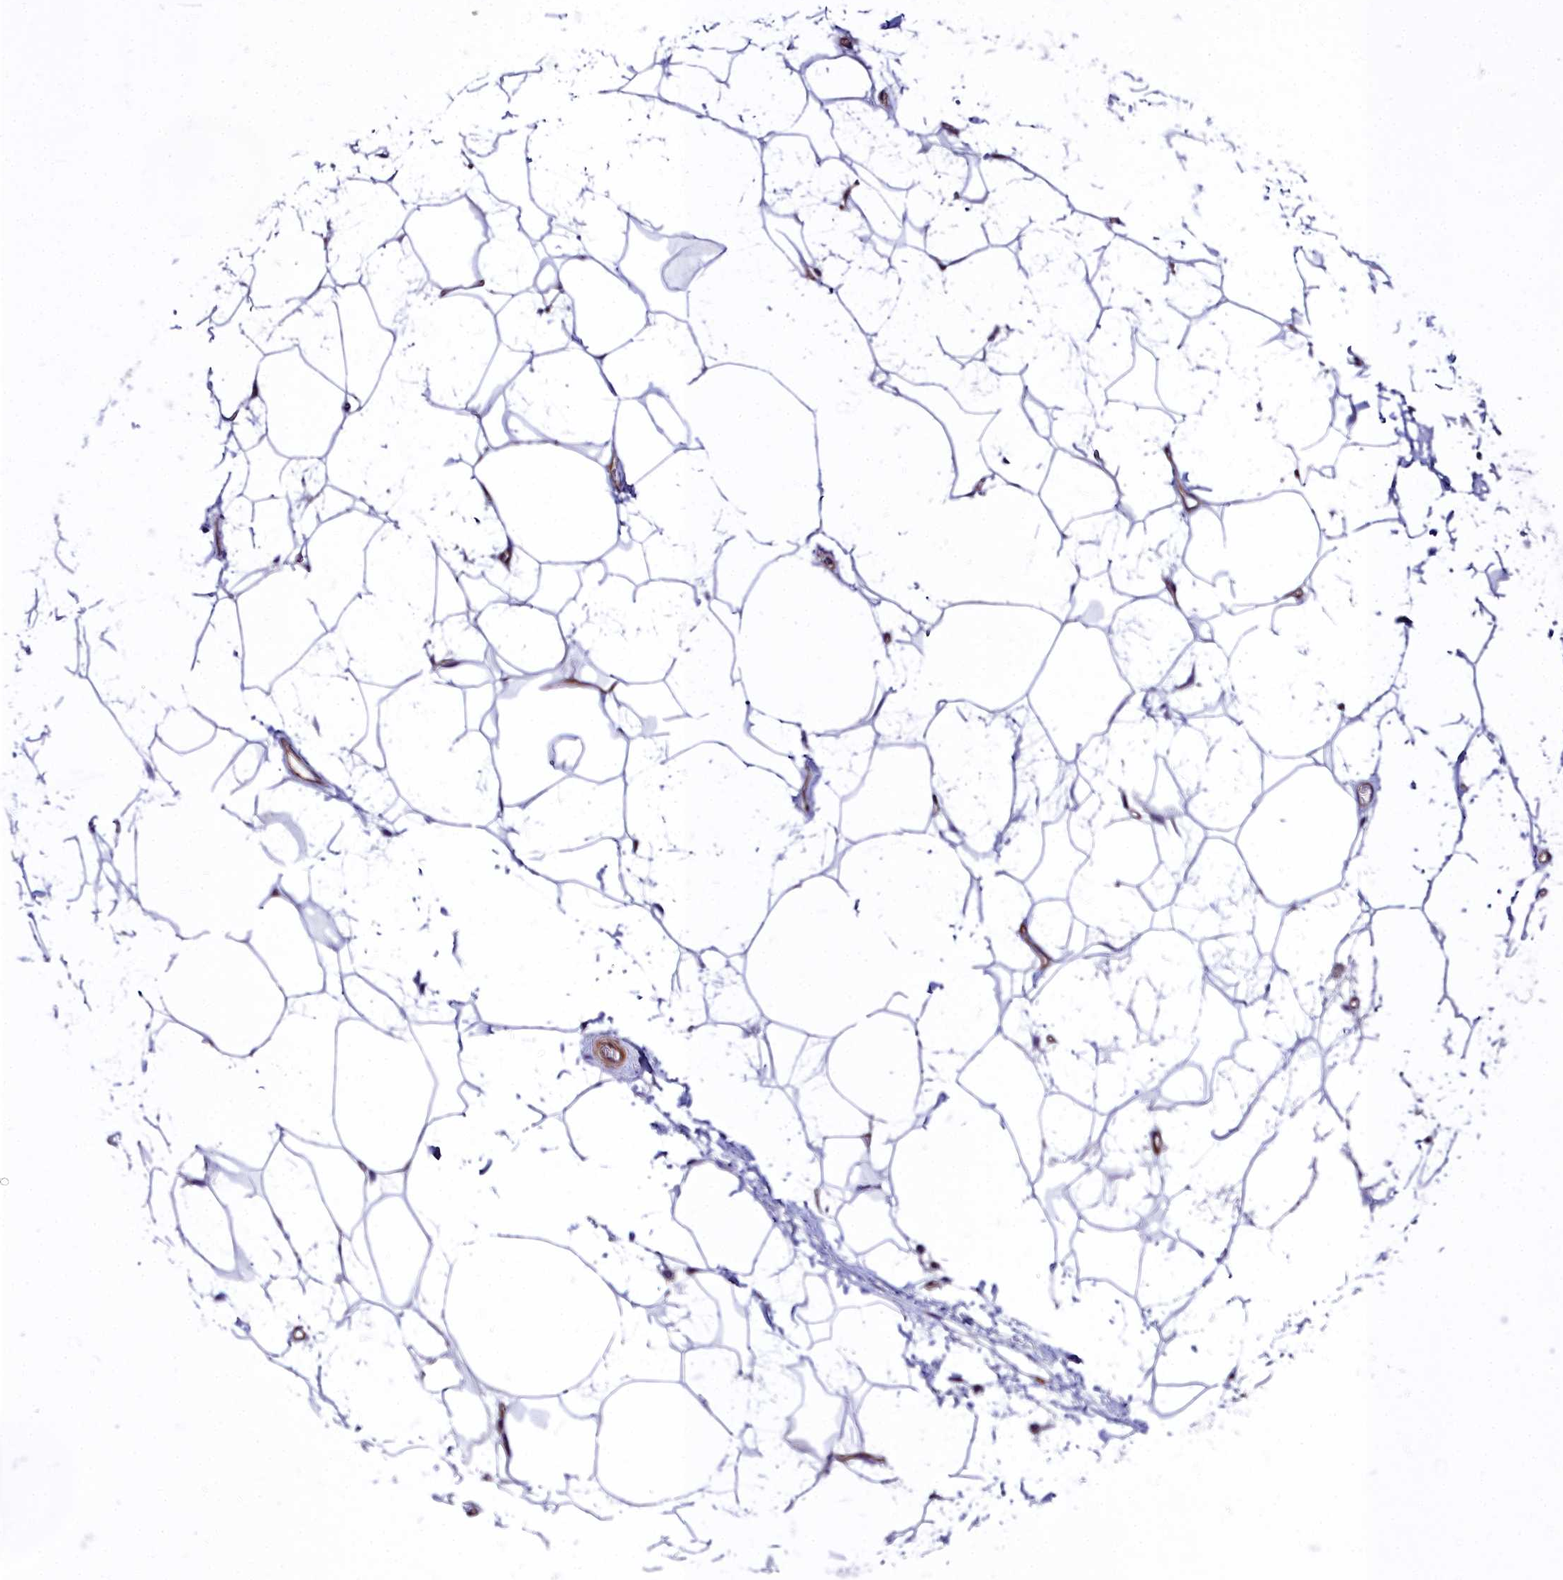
{"staining": {"intensity": "negative", "quantity": "none", "location": "none"}, "tissue": "adipose tissue", "cell_type": "Adipocytes", "image_type": "normal", "snomed": [{"axis": "morphology", "description": "Normal tissue, NOS"}, {"axis": "morphology", "description": "Adenocarcinoma, NOS"}, {"axis": "topography", "description": "Rectum"}, {"axis": "topography", "description": "Vagina"}, {"axis": "topography", "description": "Peripheral nerve tissue"}], "caption": "Adipocytes show no significant protein positivity in unremarkable adipose tissue. (DAB IHC, high magnification).", "gene": "FADS3", "patient": {"sex": "female", "age": 71}}